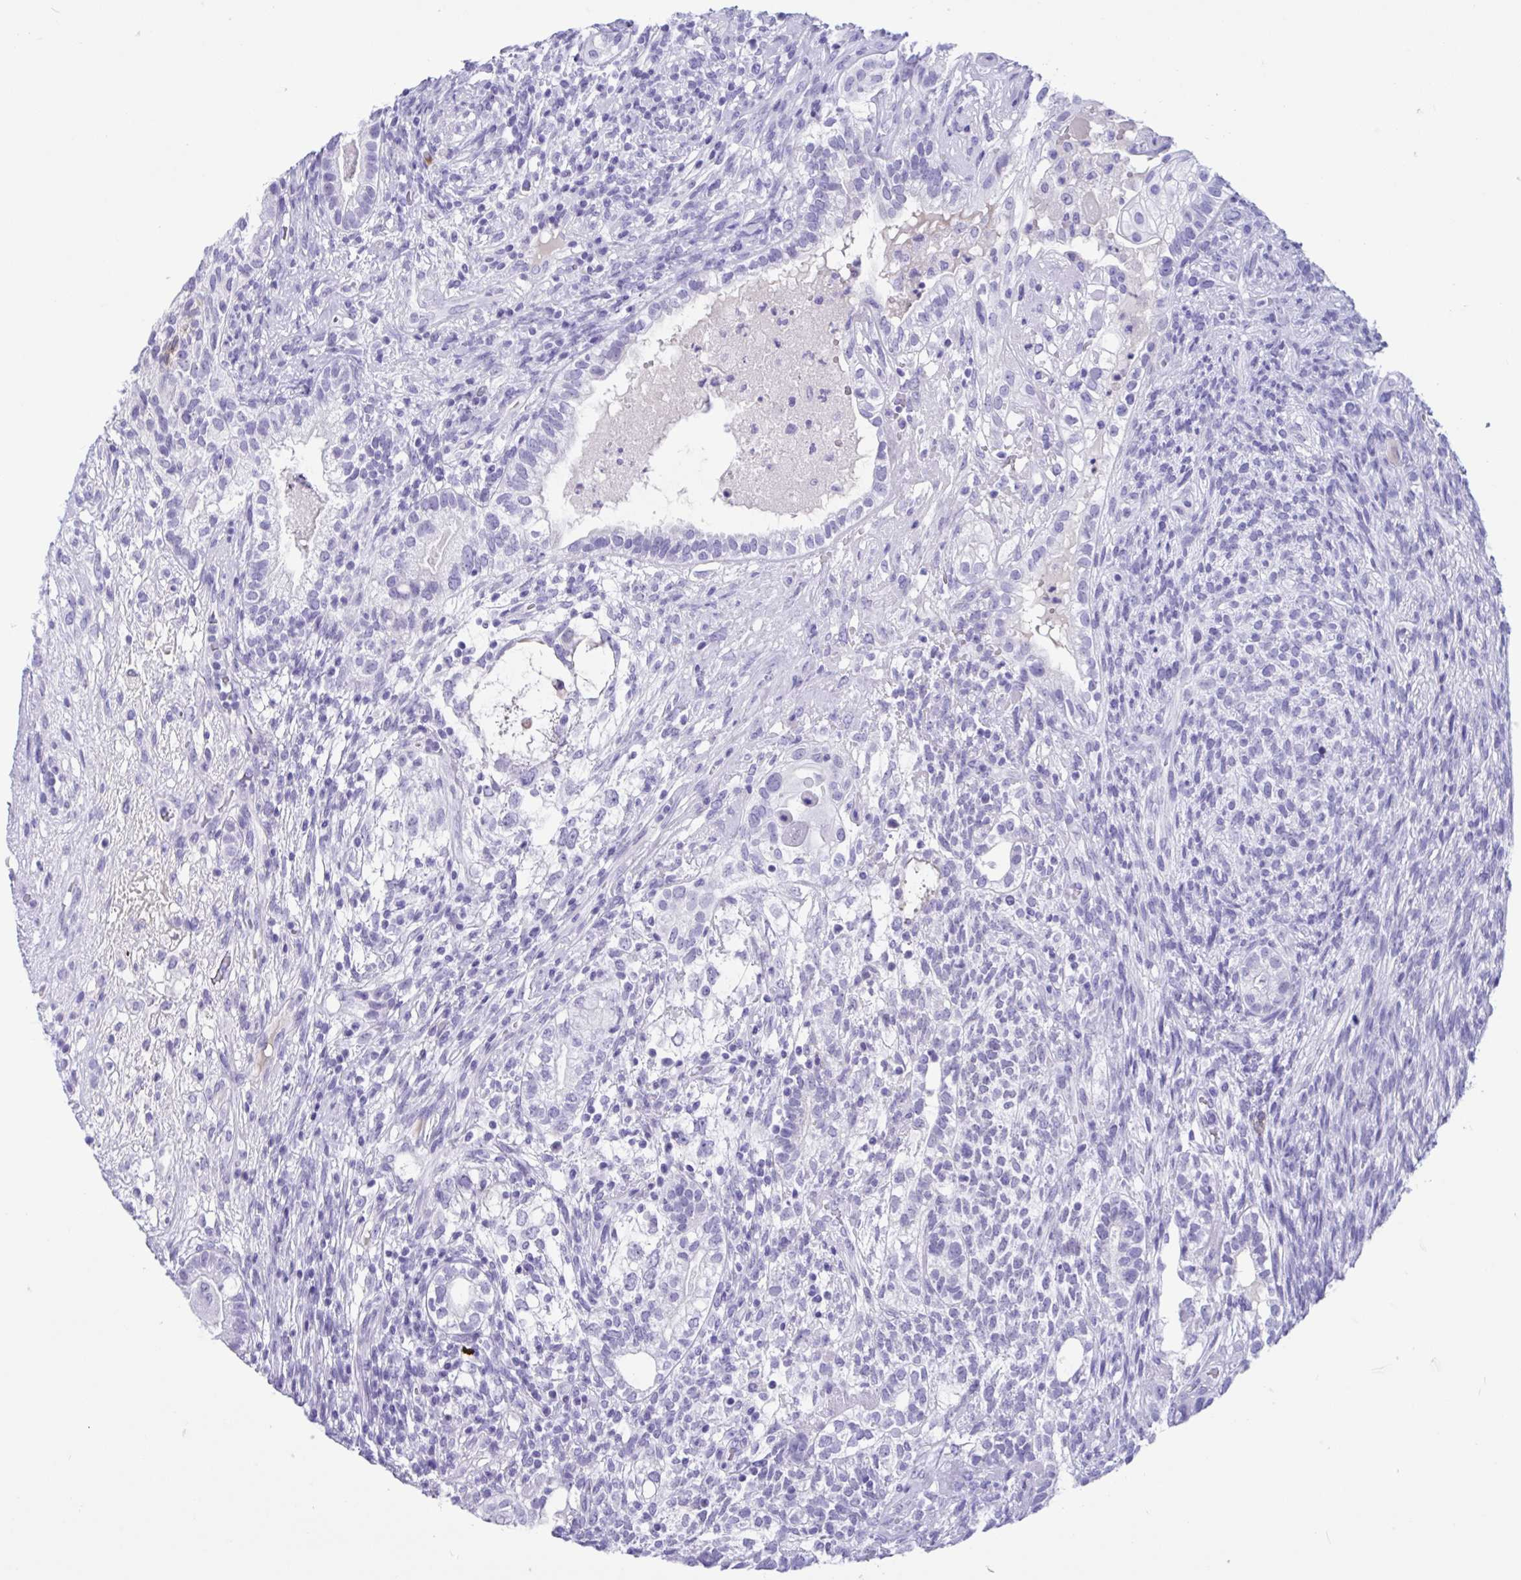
{"staining": {"intensity": "negative", "quantity": "none", "location": "none"}, "tissue": "testis cancer", "cell_type": "Tumor cells", "image_type": "cancer", "snomed": [{"axis": "morphology", "description": "Seminoma, NOS"}, {"axis": "morphology", "description": "Carcinoma, Embryonal, NOS"}, {"axis": "topography", "description": "Testis"}], "caption": "Histopathology image shows no protein staining in tumor cells of testis cancer (seminoma) tissue. (Stains: DAB immunohistochemistry (IHC) with hematoxylin counter stain, Microscopy: brightfield microscopy at high magnification).", "gene": "TMEM35A", "patient": {"sex": "male", "age": 41}}